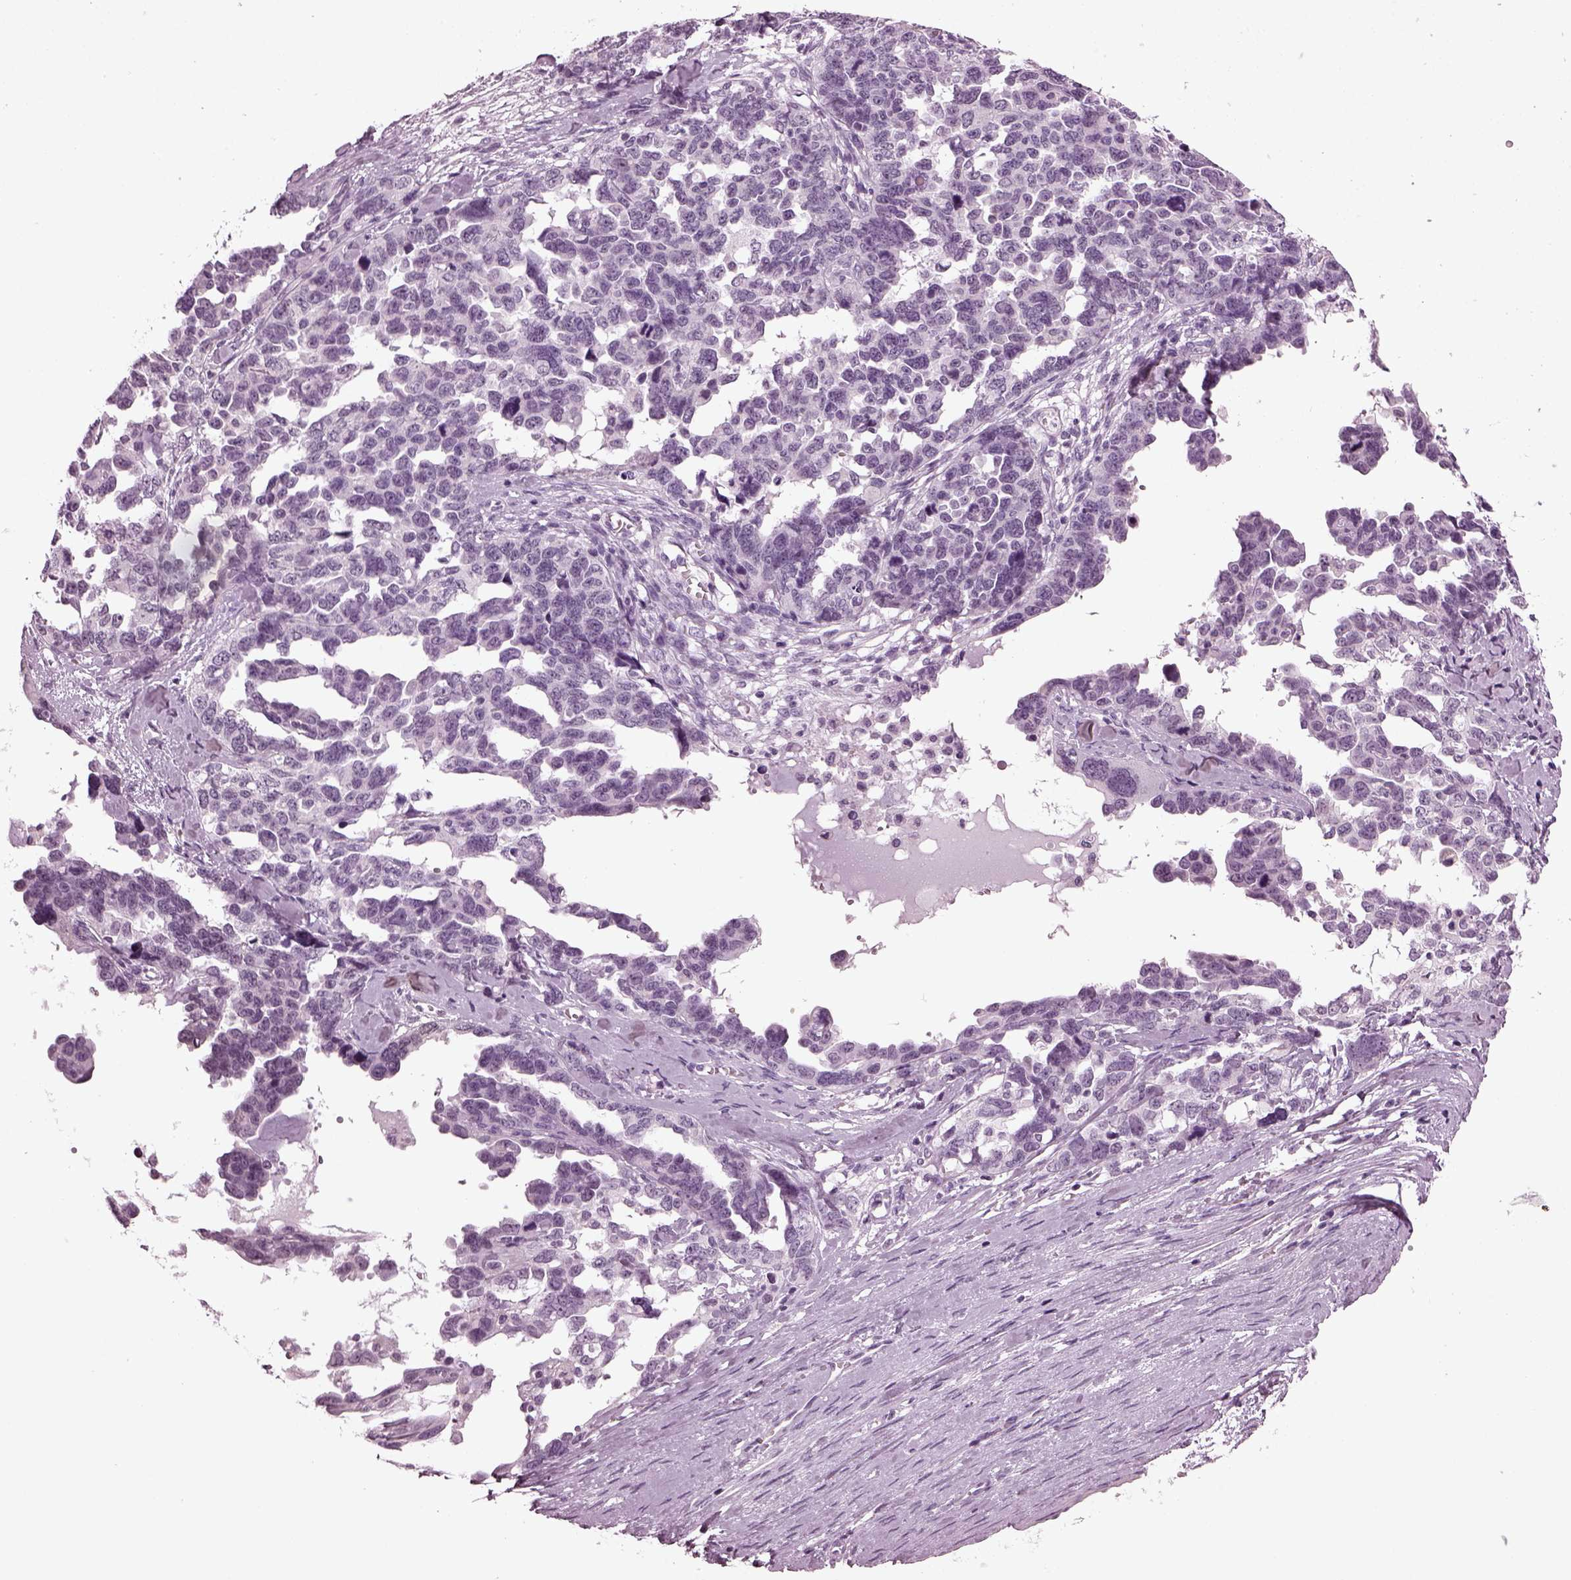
{"staining": {"intensity": "negative", "quantity": "none", "location": "none"}, "tissue": "ovarian cancer", "cell_type": "Tumor cells", "image_type": "cancer", "snomed": [{"axis": "morphology", "description": "Cystadenocarcinoma, serous, NOS"}, {"axis": "topography", "description": "Ovary"}], "caption": "This is an immunohistochemistry histopathology image of ovarian cancer (serous cystadenocarcinoma). There is no expression in tumor cells.", "gene": "SLC6A17", "patient": {"sex": "female", "age": 69}}